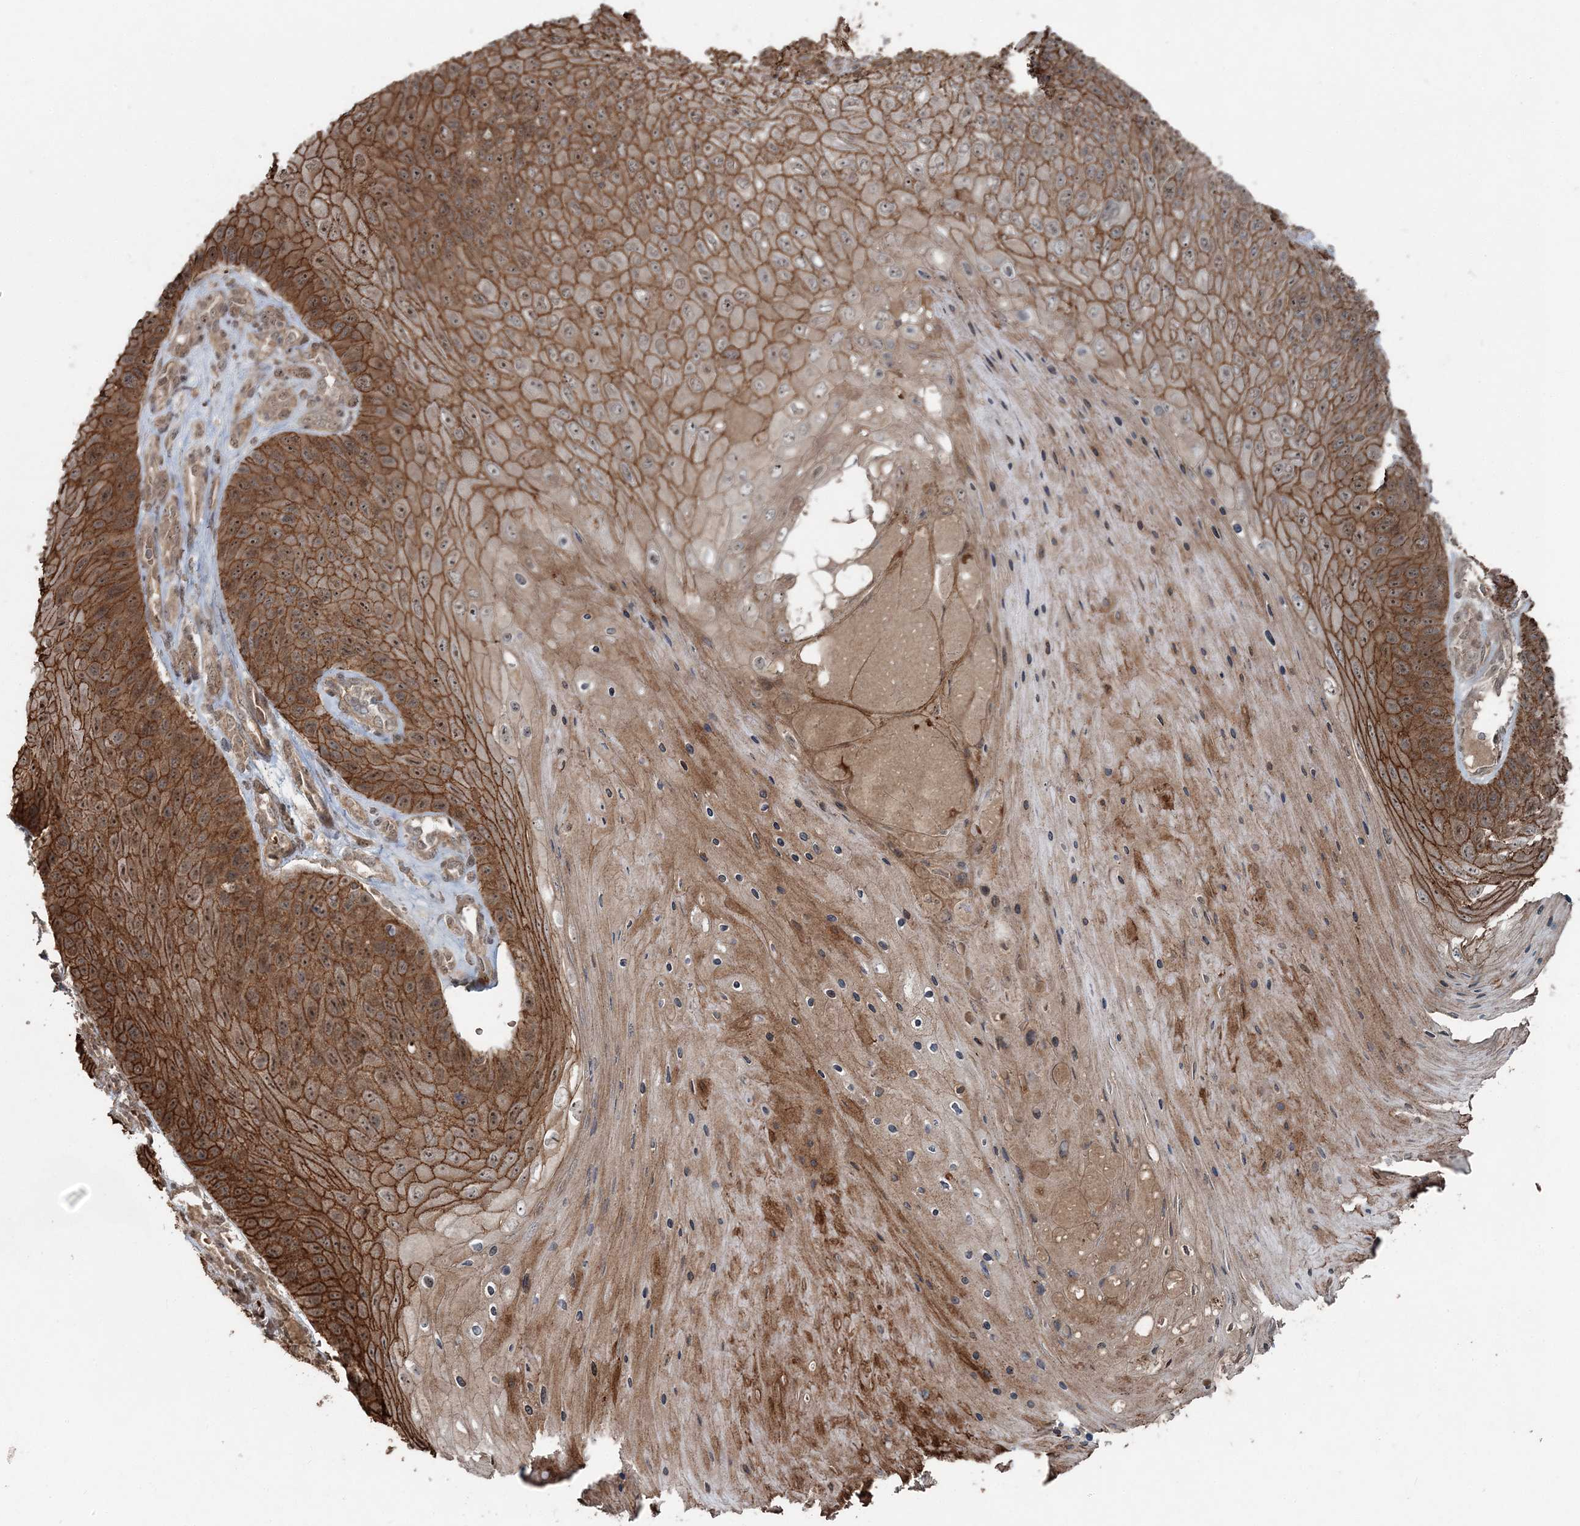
{"staining": {"intensity": "moderate", "quantity": ">75%", "location": "cytoplasmic/membranous,nuclear"}, "tissue": "skin cancer", "cell_type": "Tumor cells", "image_type": "cancer", "snomed": [{"axis": "morphology", "description": "Squamous cell carcinoma, NOS"}, {"axis": "topography", "description": "Skin"}], "caption": "Protein expression analysis of skin squamous cell carcinoma demonstrates moderate cytoplasmic/membranous and nuclear expression in about >75% of tumor cells. (Stains: DAB (3,3'-diaminobenzidine) in brown, nuclei in blue, Microscopy: brightfield microscopy at high magnification).", "gene": "FBXL17", "patient": {"sex": "female", "age": 88}}